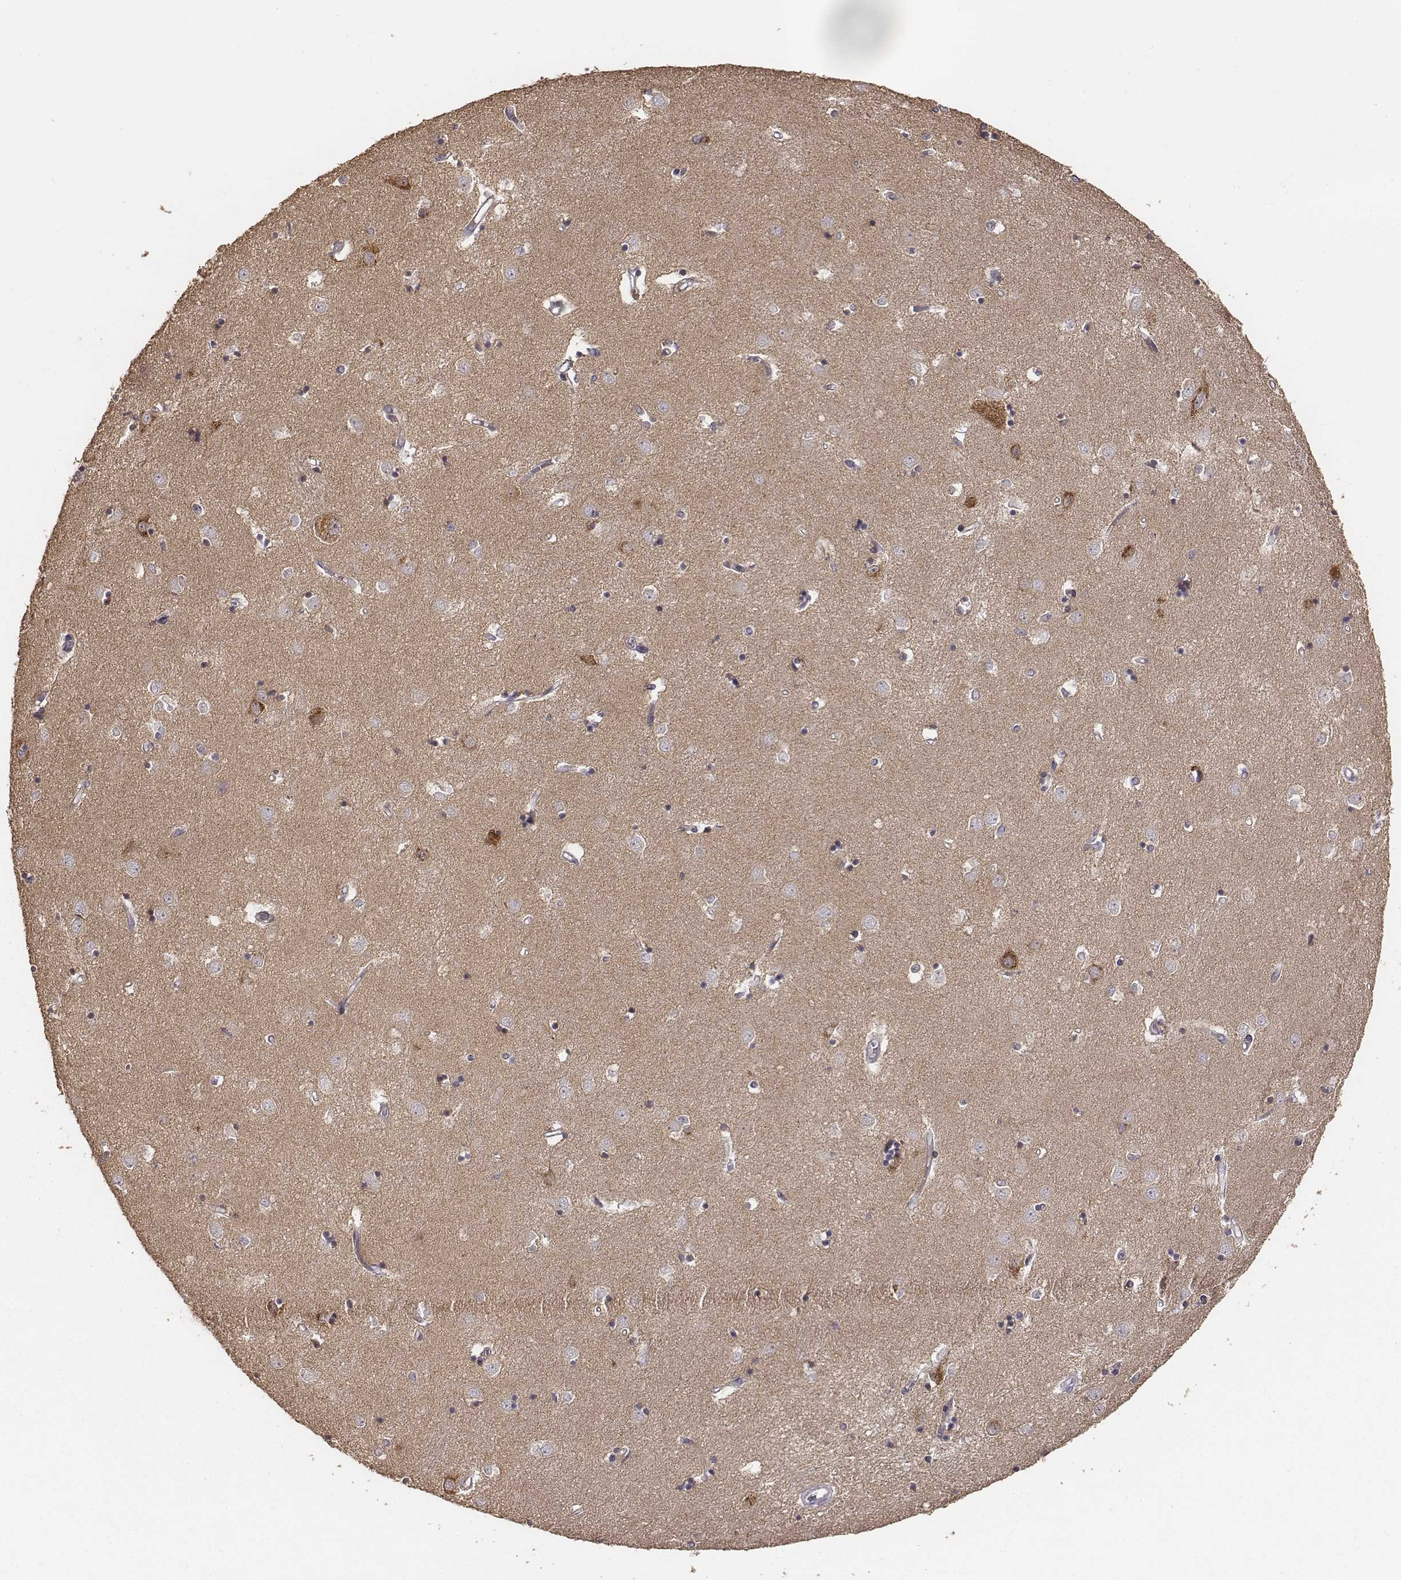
{"staining": {"intensity": "moderate", "quantity": "<25%", "location": "cytoplasmic/membranous"}, "tissue": "caudate", "cell_type": "Glial cells", "image_type": "normal", "snomed": [{"axis": "morphology", "description": "Normal tissue, NOS"}, {"axis": "topography", "description": "Lateral ventricle wall"}], "caption": "Unremarkable caudate displays moderate cytoplasmic/membranous expression in approximately <25% of glial cells.", "gene": "AP1B1", "patient": {"sex": "male", "age": 54}}